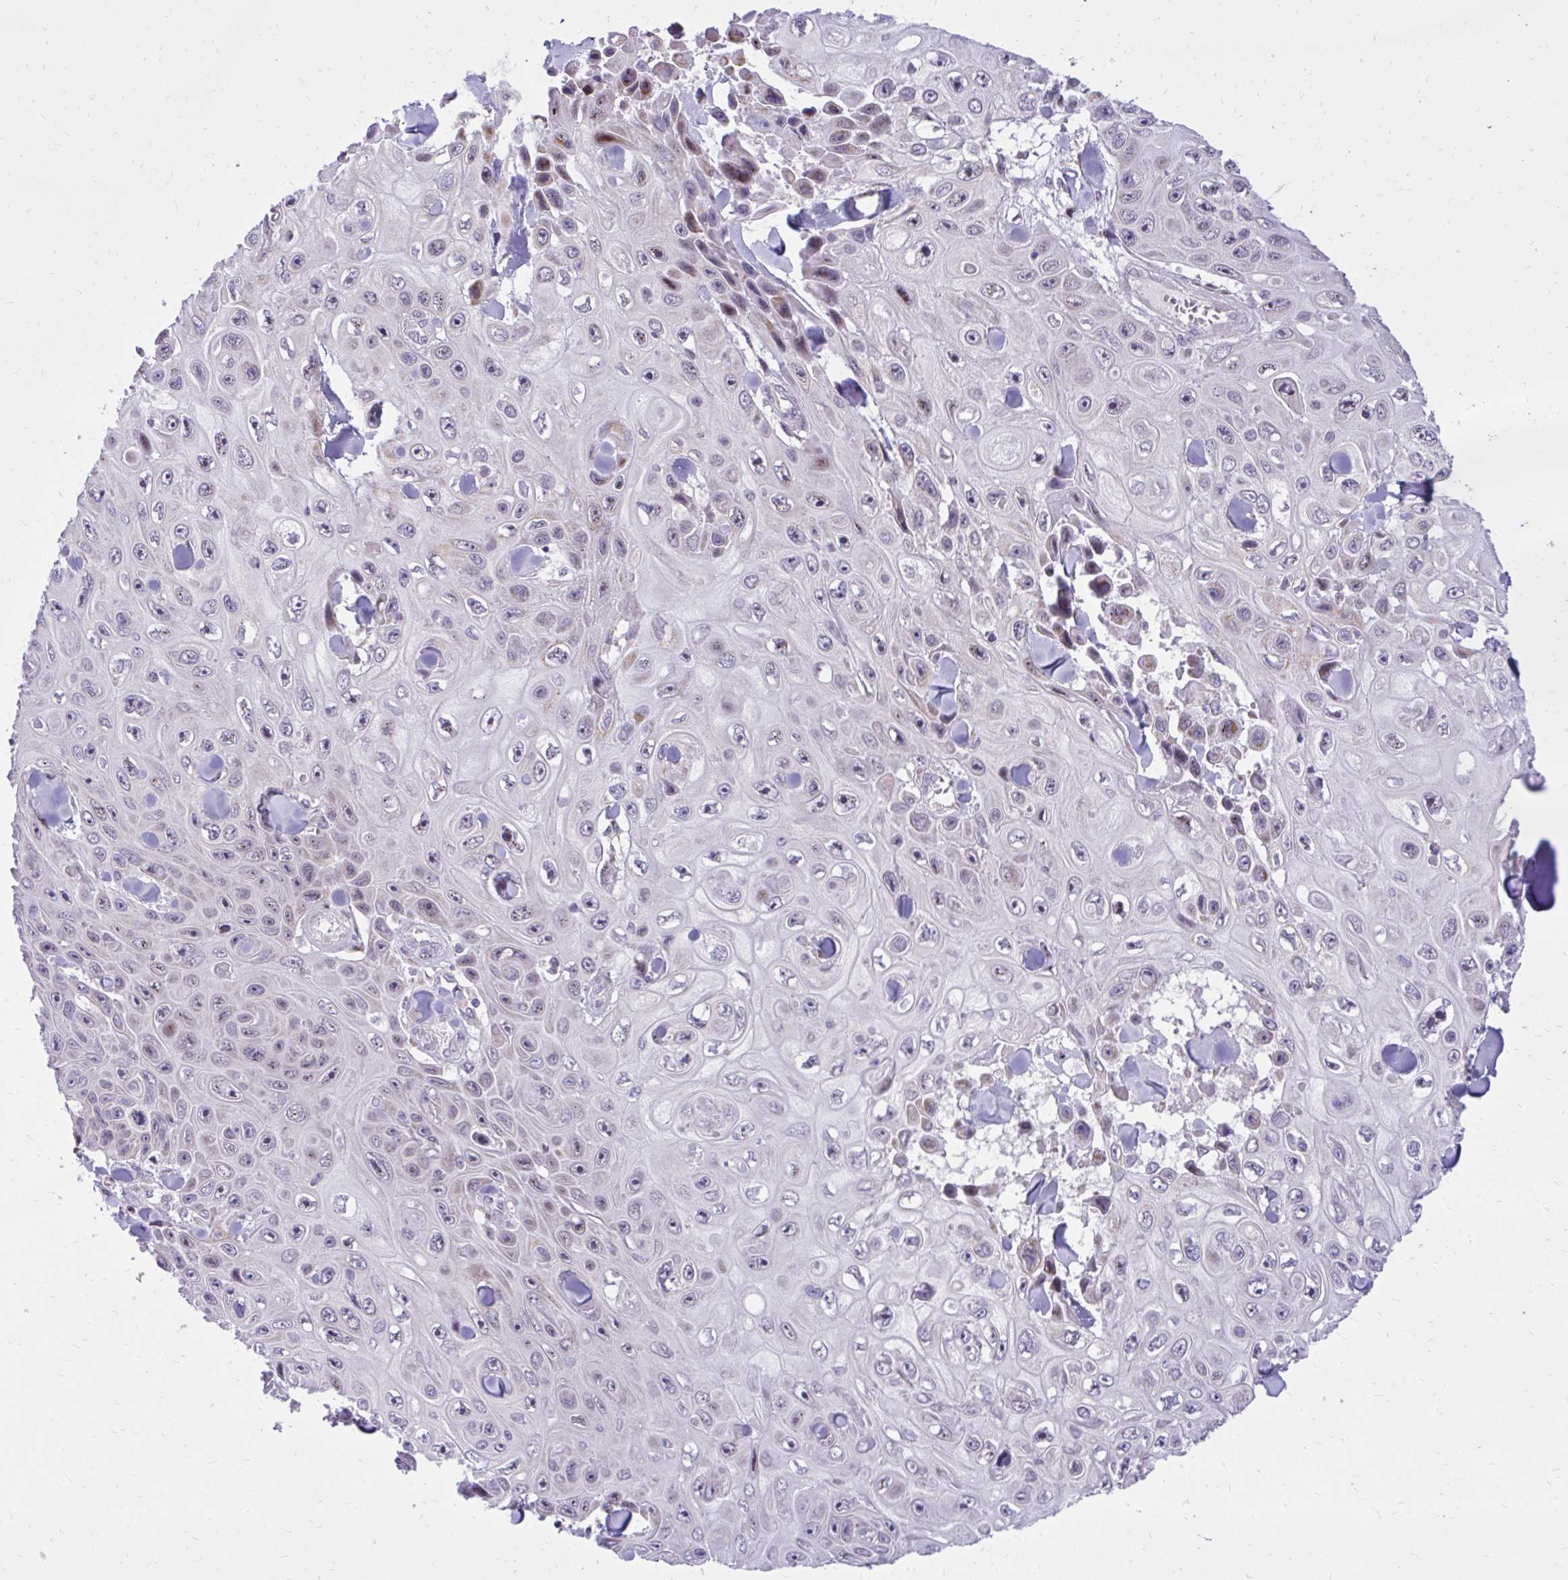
{"staining": {"intensity": "negative", "quantity": "none", "location": "none"}, "tissue": "skin cancer", "cell_type": "Tumor cells", "image_type": "cancer", "snomed": [{"axis": "morphology", "description": "Squamous cell carcinoma, NOS"}, {"axis": "topography", "description": "Skin"}], "caption": "The histopathology image demonstrates no staining of tumor cells in skin cancer (squamous cell carcinoma).", "gene": "GPRIN3", "patient": {"sex": "male", "age": 82}}